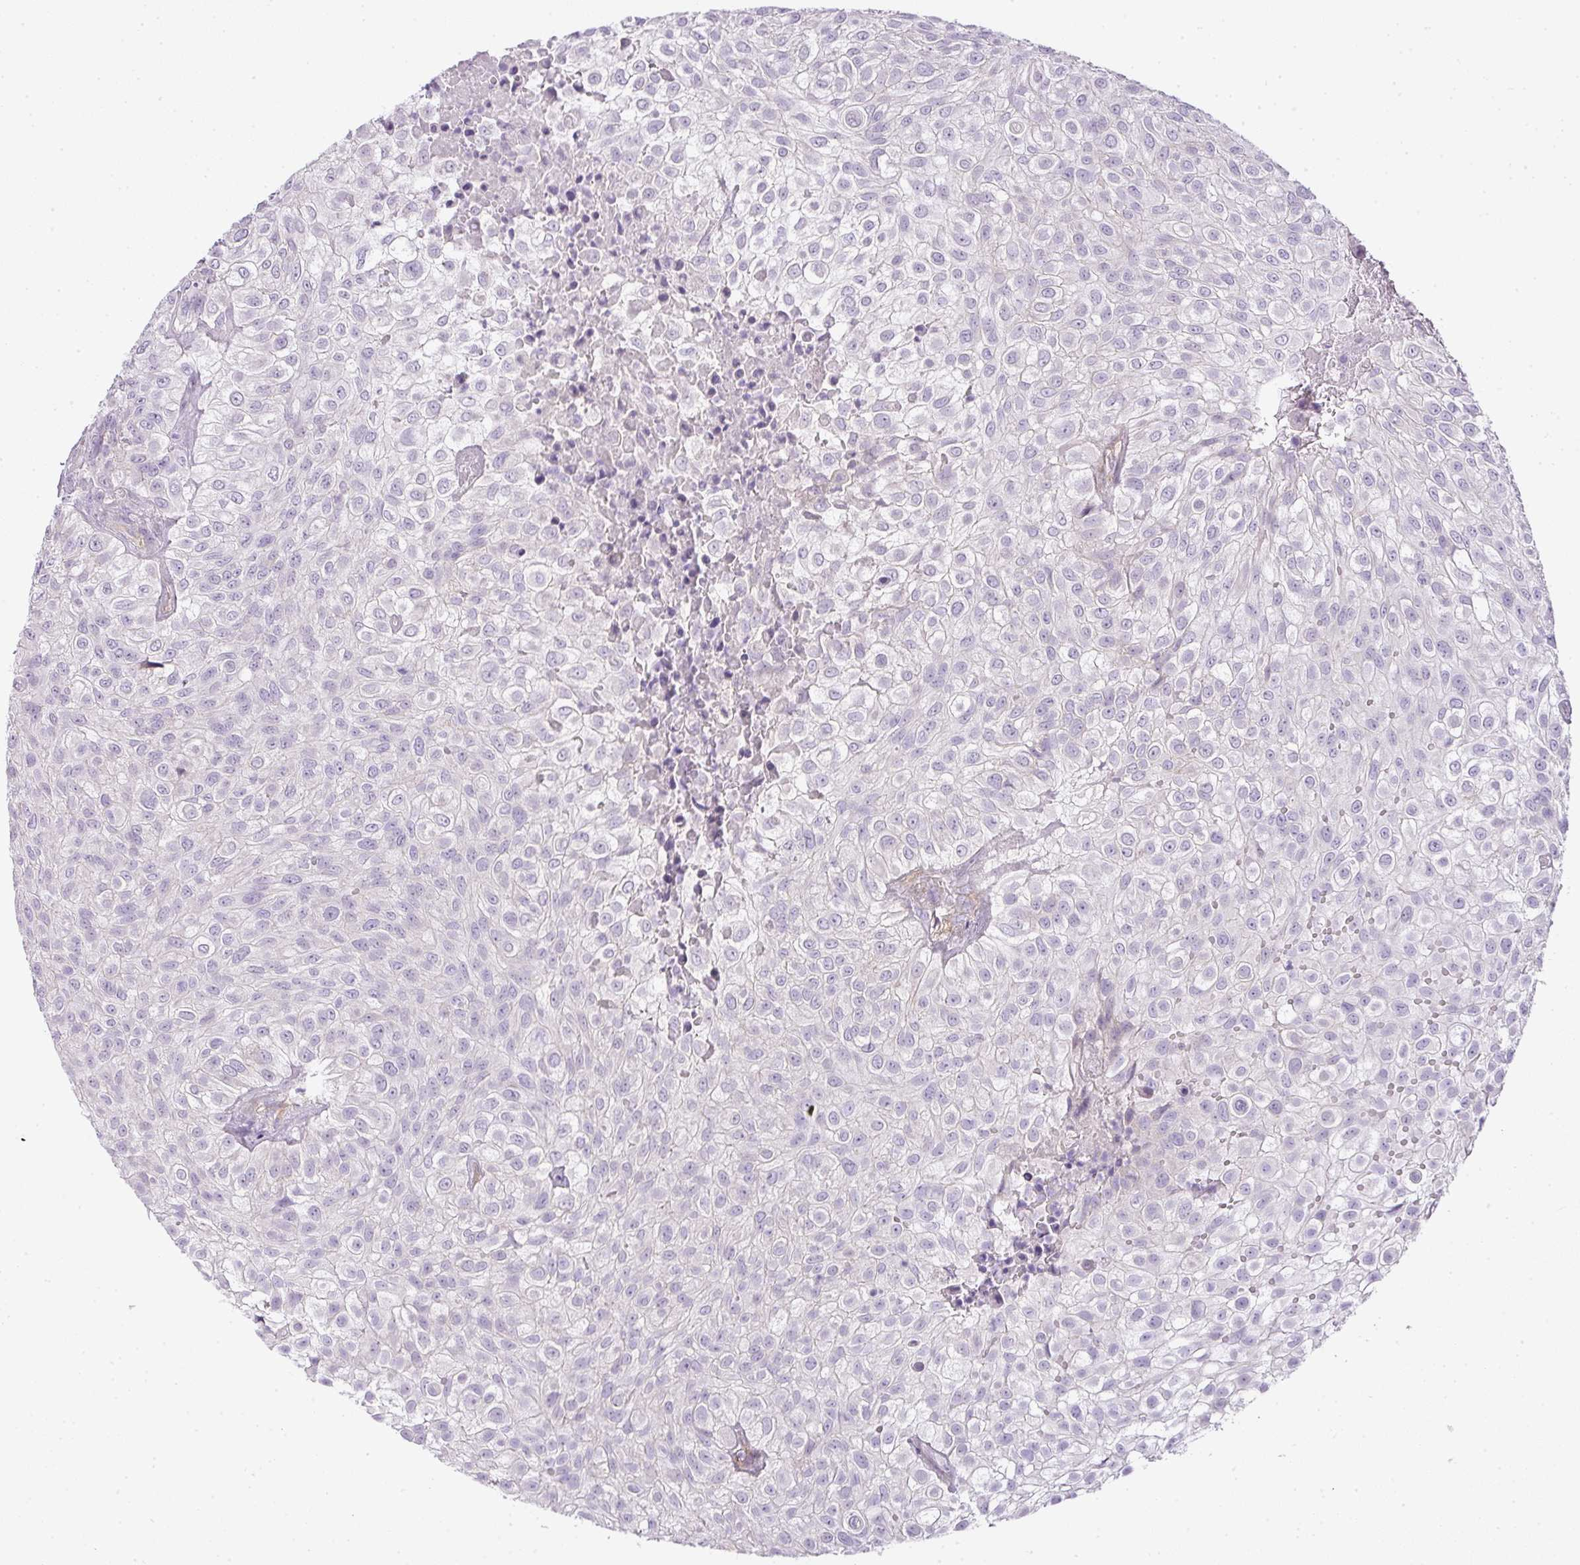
{"staining": {"intensity": "negative", "quantity": "none", "location": "none"}, "tissue": "urothelial cancer", "cell_type": "Tumor cells", "image_type": "cancer", "snomed": [{"axis": "morphology", "description": "Urothelial carcinoma, High grade"}, {"axis": "topography", "description": "Urinary bladder"}], "caption": "IHC histopathology image of neoplastic tissue: human urothelial cancer stained with DAB demonstrates no significant protein staining in tumor cells. The staining was performed using DAB to visualize the protein expression in brown, while the nuclei were stained in blue with hematoxylin (Magnification: 20x).", "gene": "RAX2", "patient": {"sex": "male", "age": 56}}